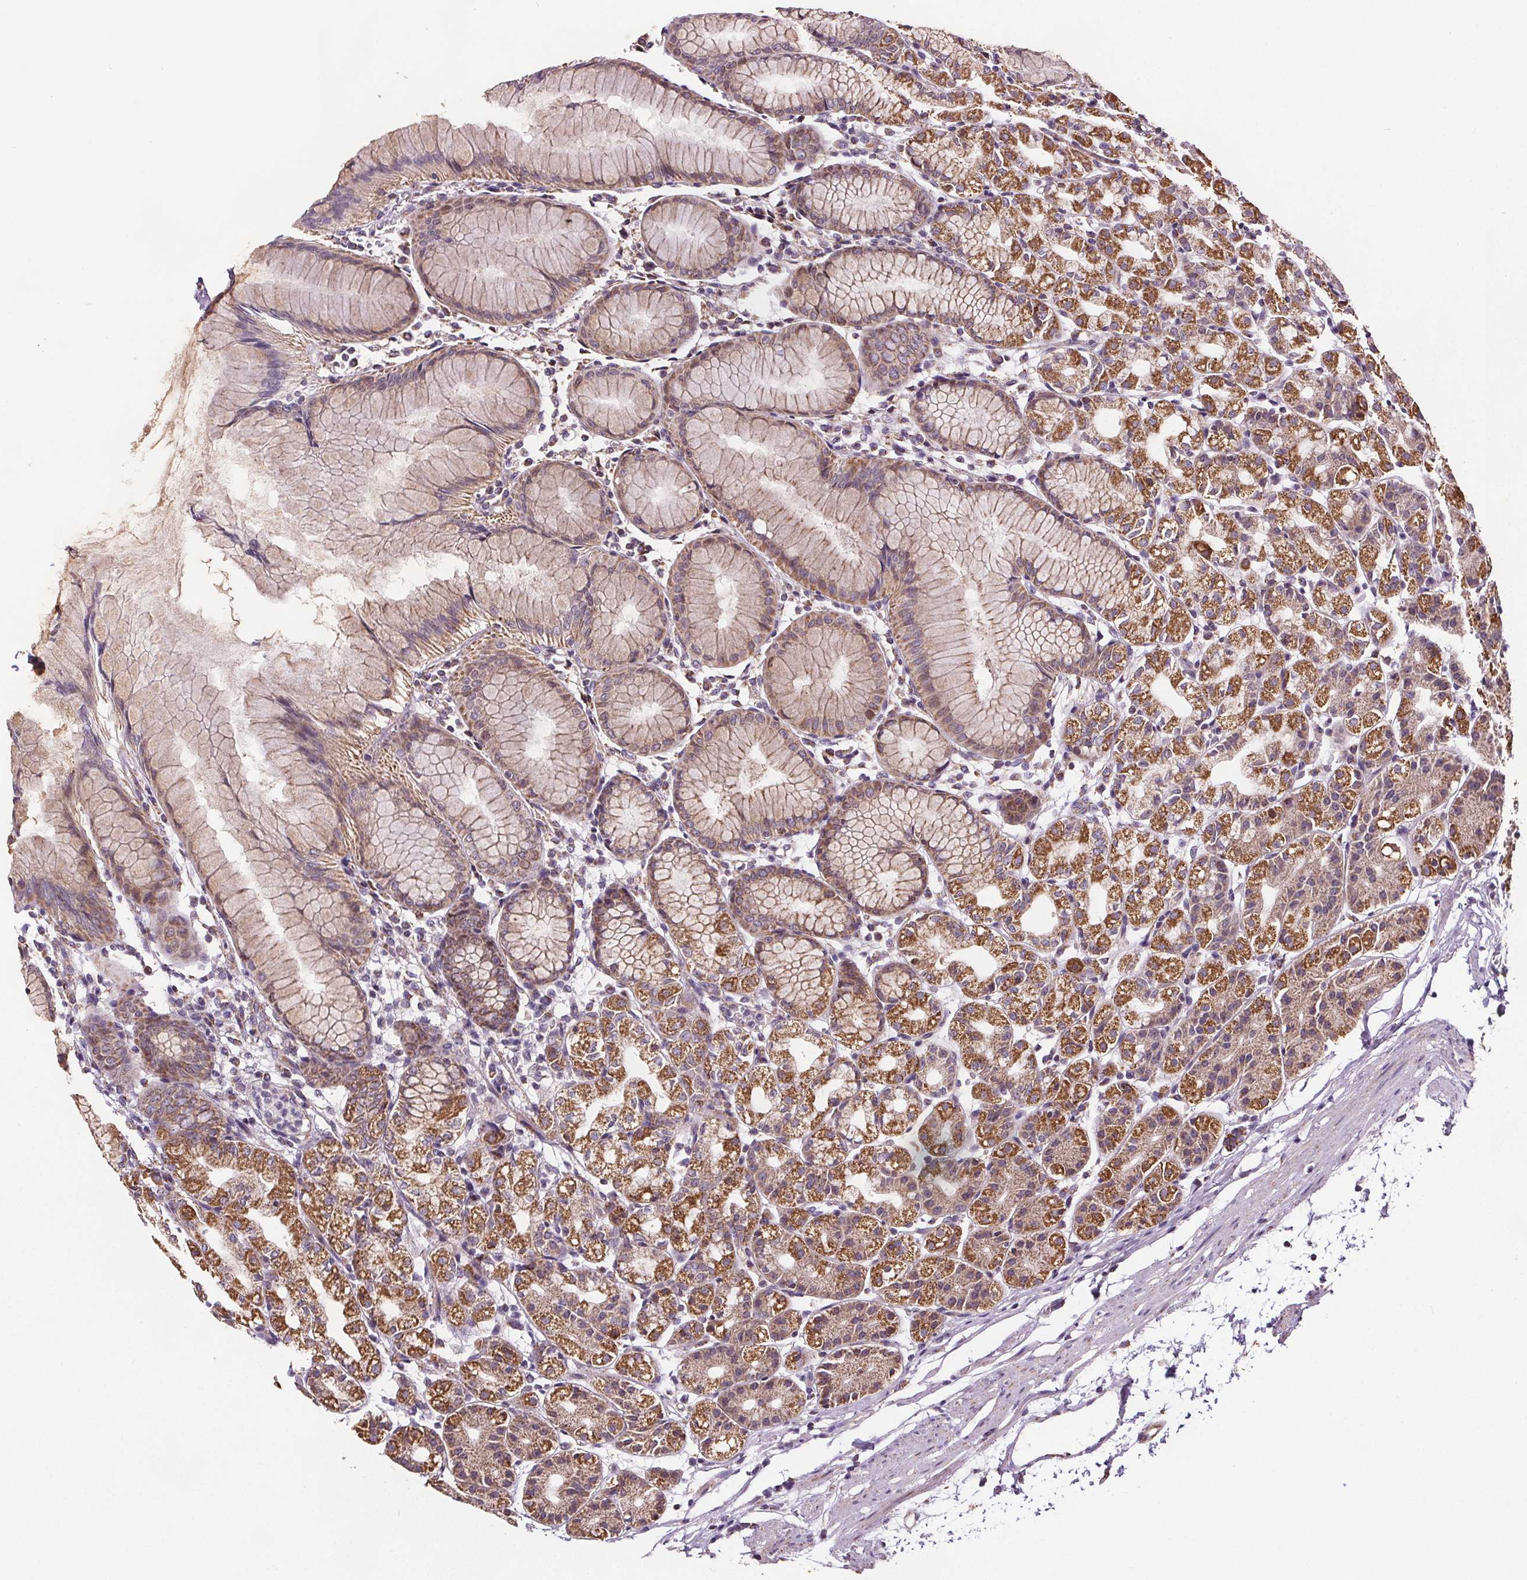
{"staining": {"intensity": "moderate", "quantity": ">75%", "location": "cytoplasmic/membranous"}, "tissue": "stomach", "cell_type": "Glandular cells", "image_type": "normal", "snomed": [{"axis": "morphology", "description": "Normal tissue, NOS"}, {"axis": "topography", "description": "Stomach"}], "caption": "Brown immunohistochemical staining in normal stomach reveals moderate cytoplasmic/membranous staining in approximately >75% of glandular cells.", "gene": "SUCLA2", "patient": {"sex": "female", "age": 57}}